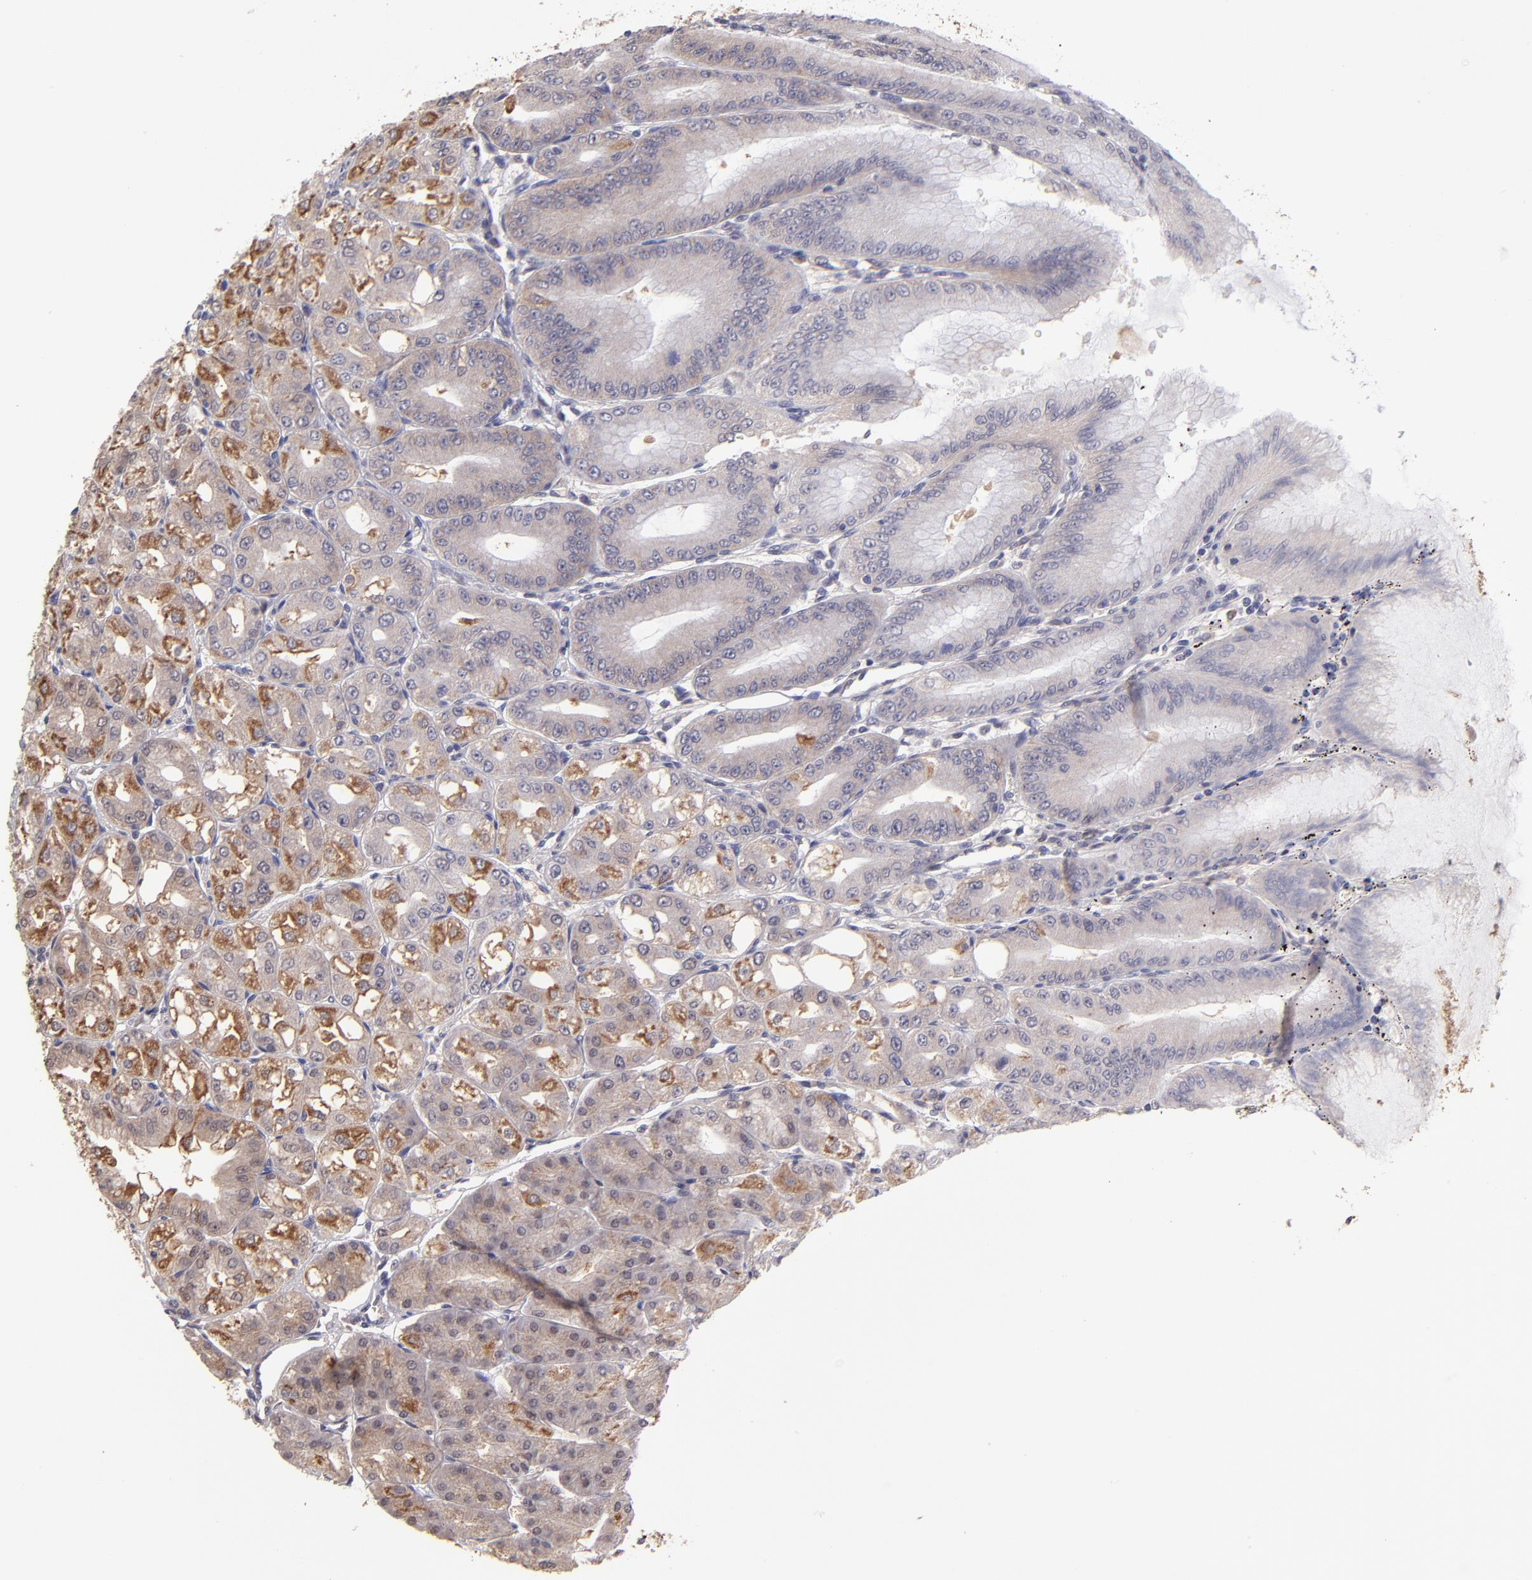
{"staining": {"intensity": "strong", "quantity": ">75%", "location": "cytoplasmic/membranous"}, "tissue": "stomach", "cell_type": "Glandular cells", "image_type": "normal", "snomed": [{"axis": "morphology", "description": "Normal tissue, NOS"}, {"axis": "topography", "description": "Stomach, lower"}], "caption": "Immunohistochemistry (DAB) staining of benign human stomach displays strong cytoplasmic/membranous protein staining in about >75% of glandular cells.", "gene": "NSF", "patient": {"sex": "male", "age": 71}}